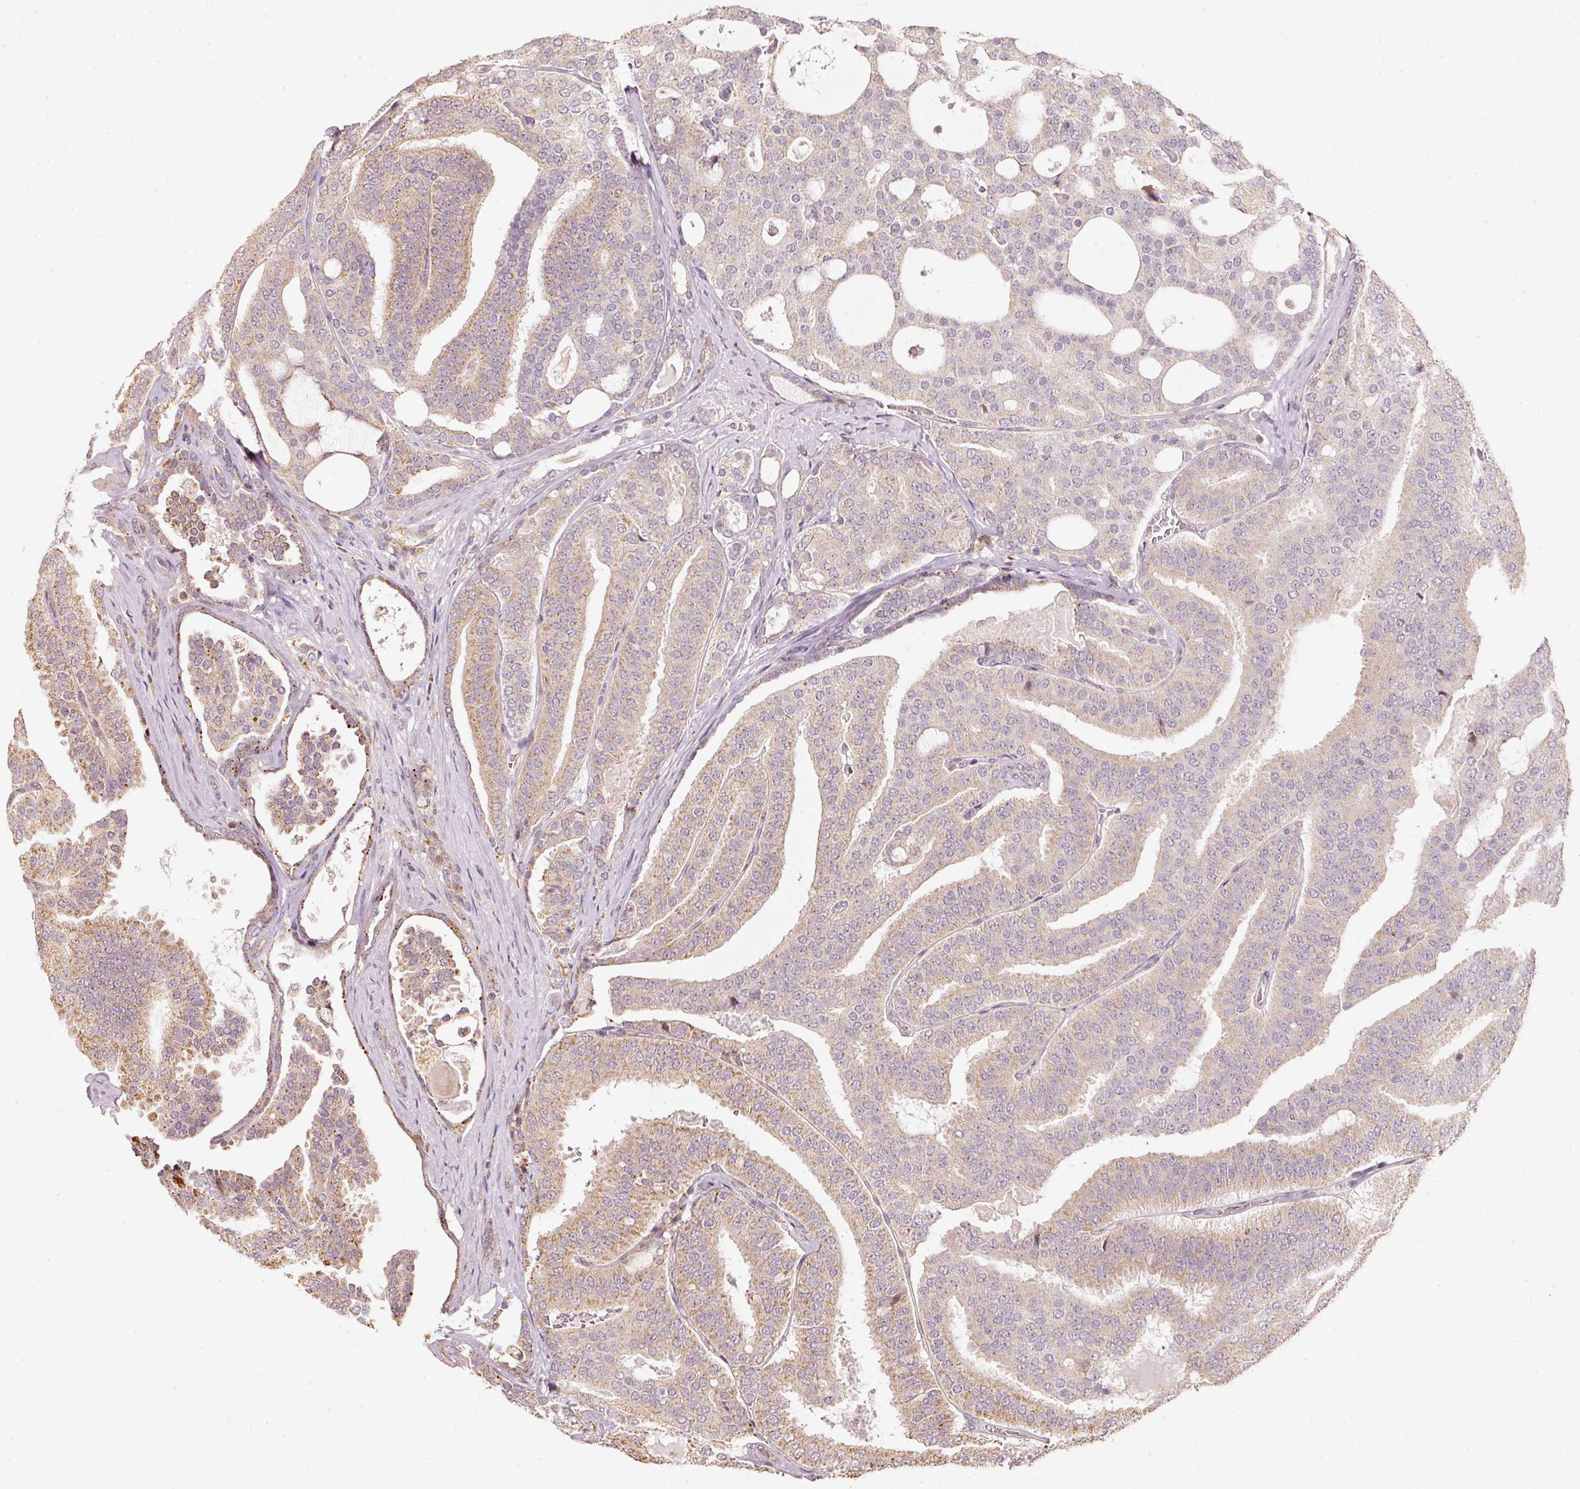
{"staining": {"intensity": "moderate", "quantity": "25%-75%", "location": "cytoplasmic/membranous"}, "tissue": "prostate cancer", "cell_type": "Tumor cells", "image_type": "cancer", "snomed": [{"axis": "morphology", "description": "Adenocarcinoma, High grade"}, {"axis": "topography", "description": "Prostate"}], "caption": "Approximately 25%-75% of tumor cells in human prostate cancer (adenocarcinoma (high-grade)) show moderate cytoplasmic/membranous protein staining as visualized by brown immunohistochemical staining.", "gene": "RAB35", "patient": {"sex": "male", "age": 65}}